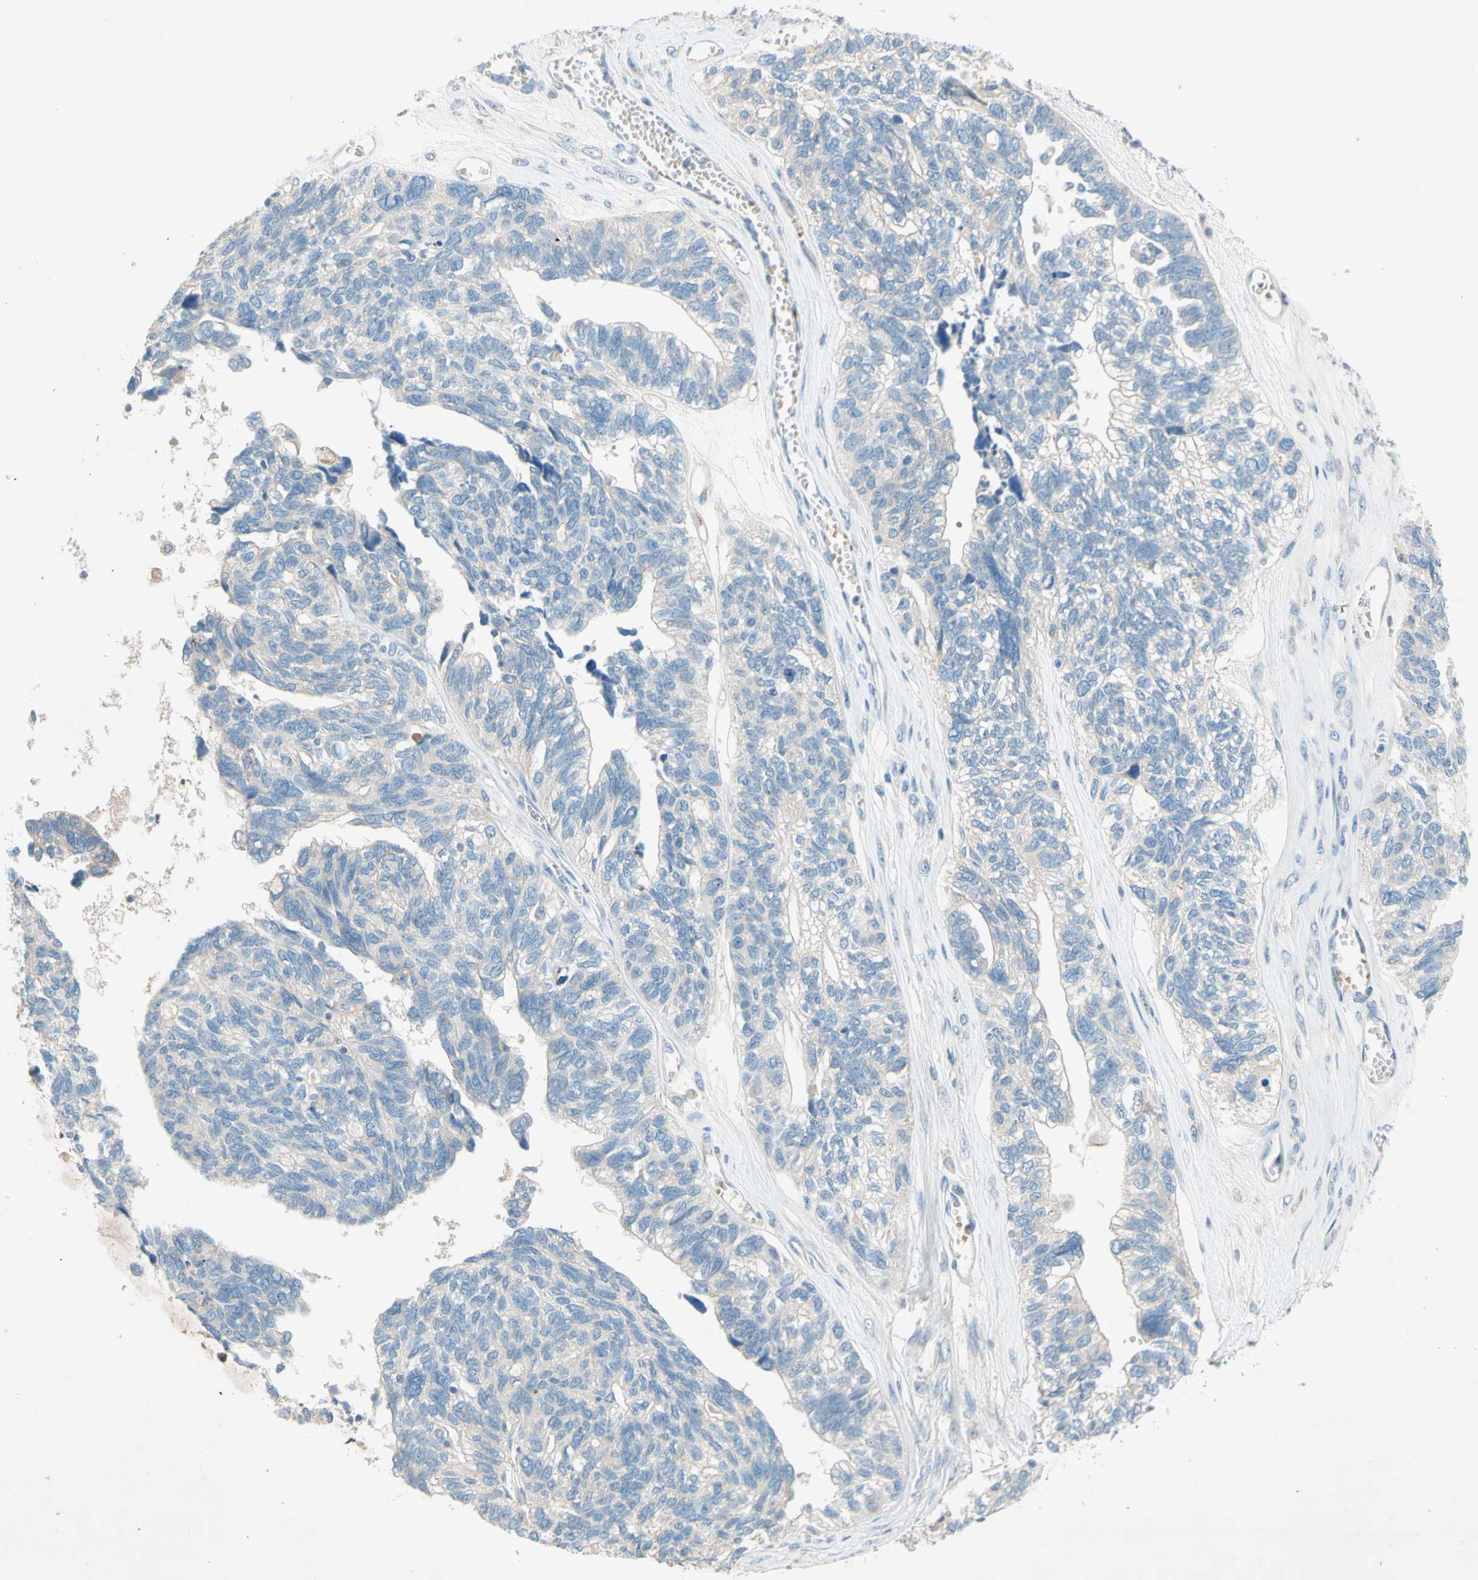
{"staining": {"intensity": "negative", "quantity": "none", "location": "none"}, "tissue": "ovarian cancer", "cell_type": "Tumor cells", "image_type": "cancer", "snomed": [{"axis": "morphology", "description": "Cystadenocarcinoma, serous, NOS"}, {"axis": "topography", "description": "Ovary"}], "caption": "This is a image of IHC staining of ovarian serous cystadenocarcinoma, which shows no expression in tumor cells.", "gene": "IL2", "patient": {"sex": "female", "age": 79}}